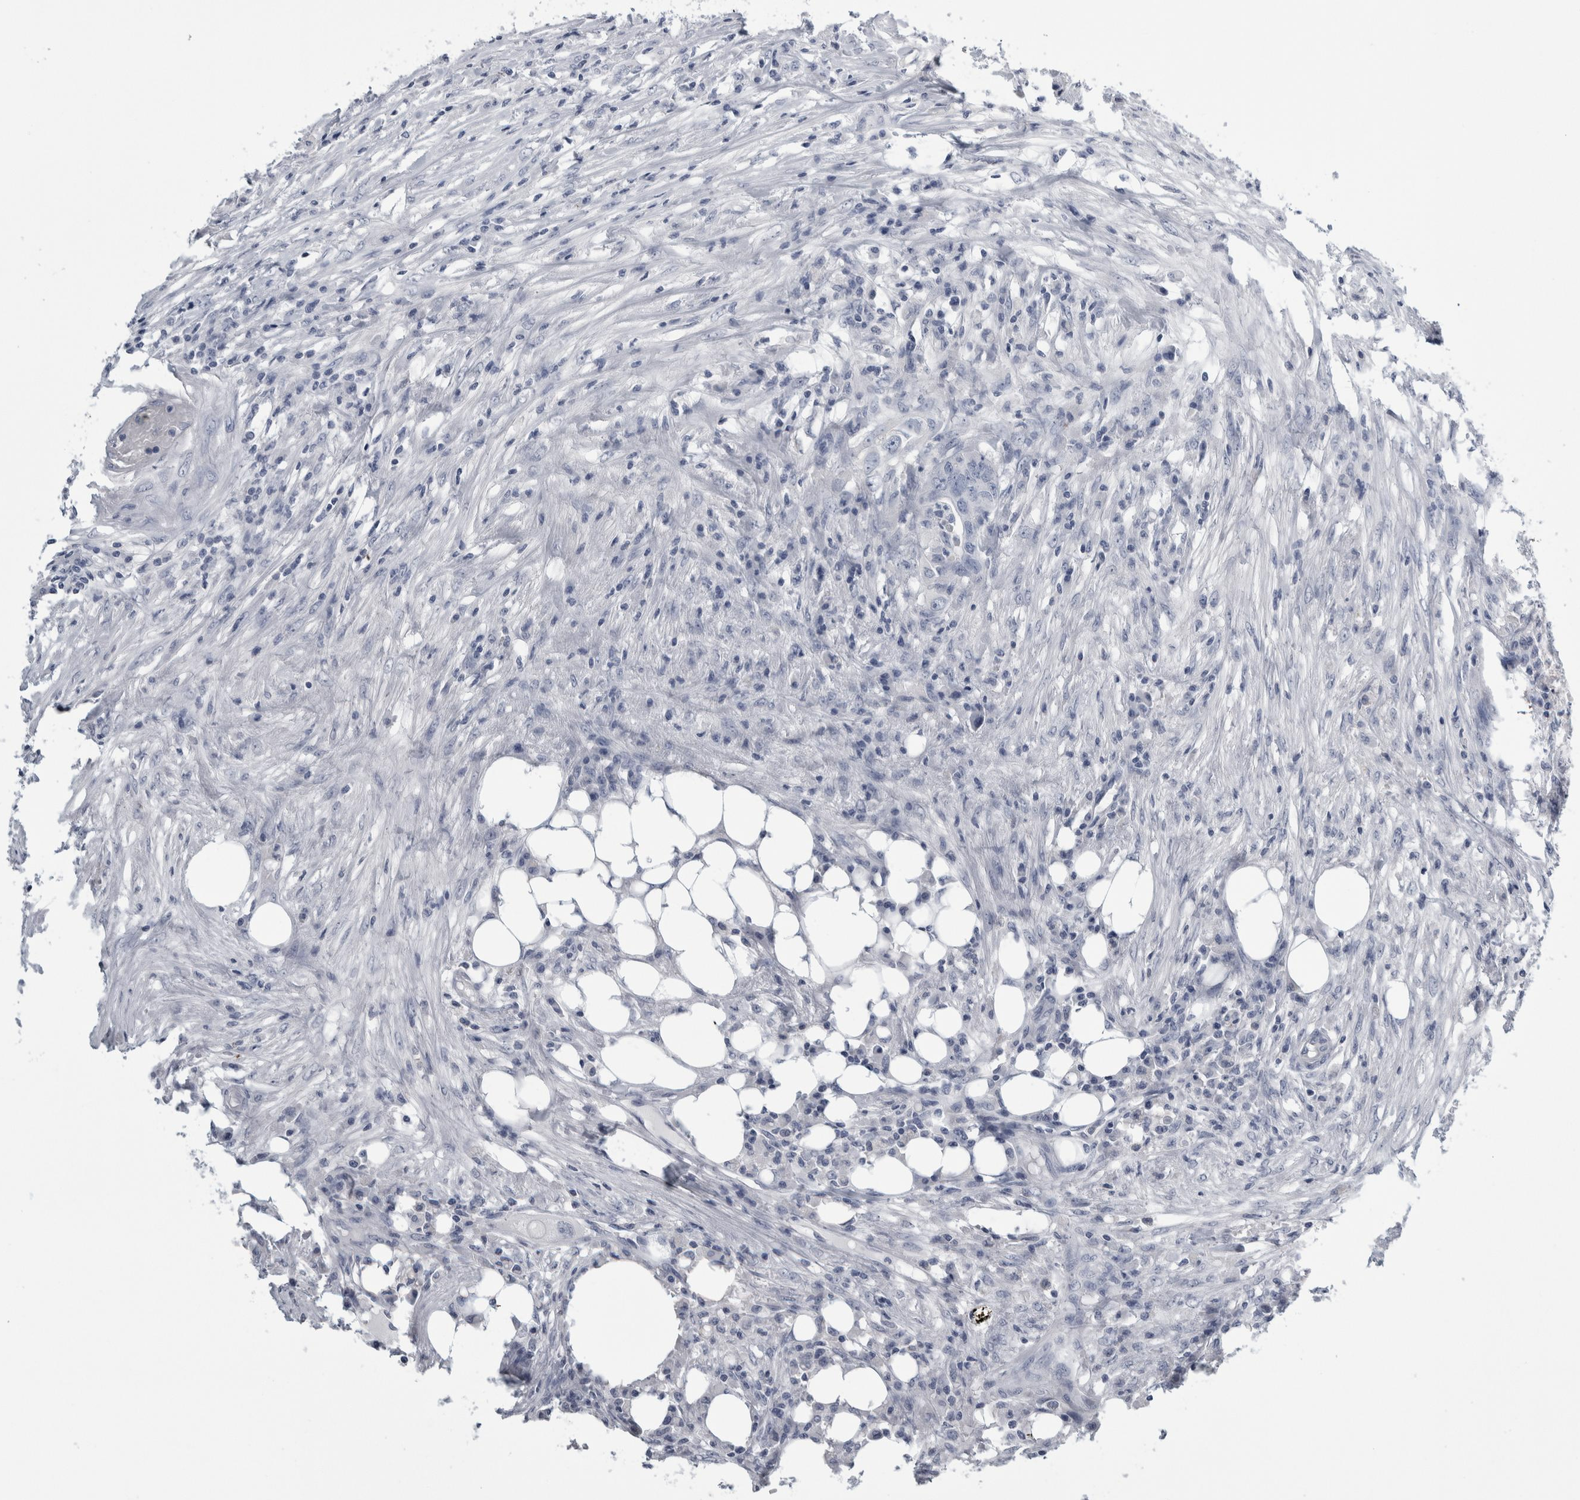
{"staining": {"intensity": "negative", "quantity": "none", "location": "none"}, "tissue": "colorectal cancer", "cell_type": "Tumor cells", "image_type": "cancer", "snomed": [{"axis": "morphology", "description": "Adenocarcinoma, NOS"}, {"axis": "topography", "description": "Colon"}], "caption": "Immunohistochemical staining of adenocarcinoma (colorectal) reveals no significant staining in tumor cells. (DAB (3,3'-diaminobenzidine) immunohistochemistry with hematoxylin counter stain).", "gene": "ANKFY1", "patient": {"sex": "male", "age": 71}}